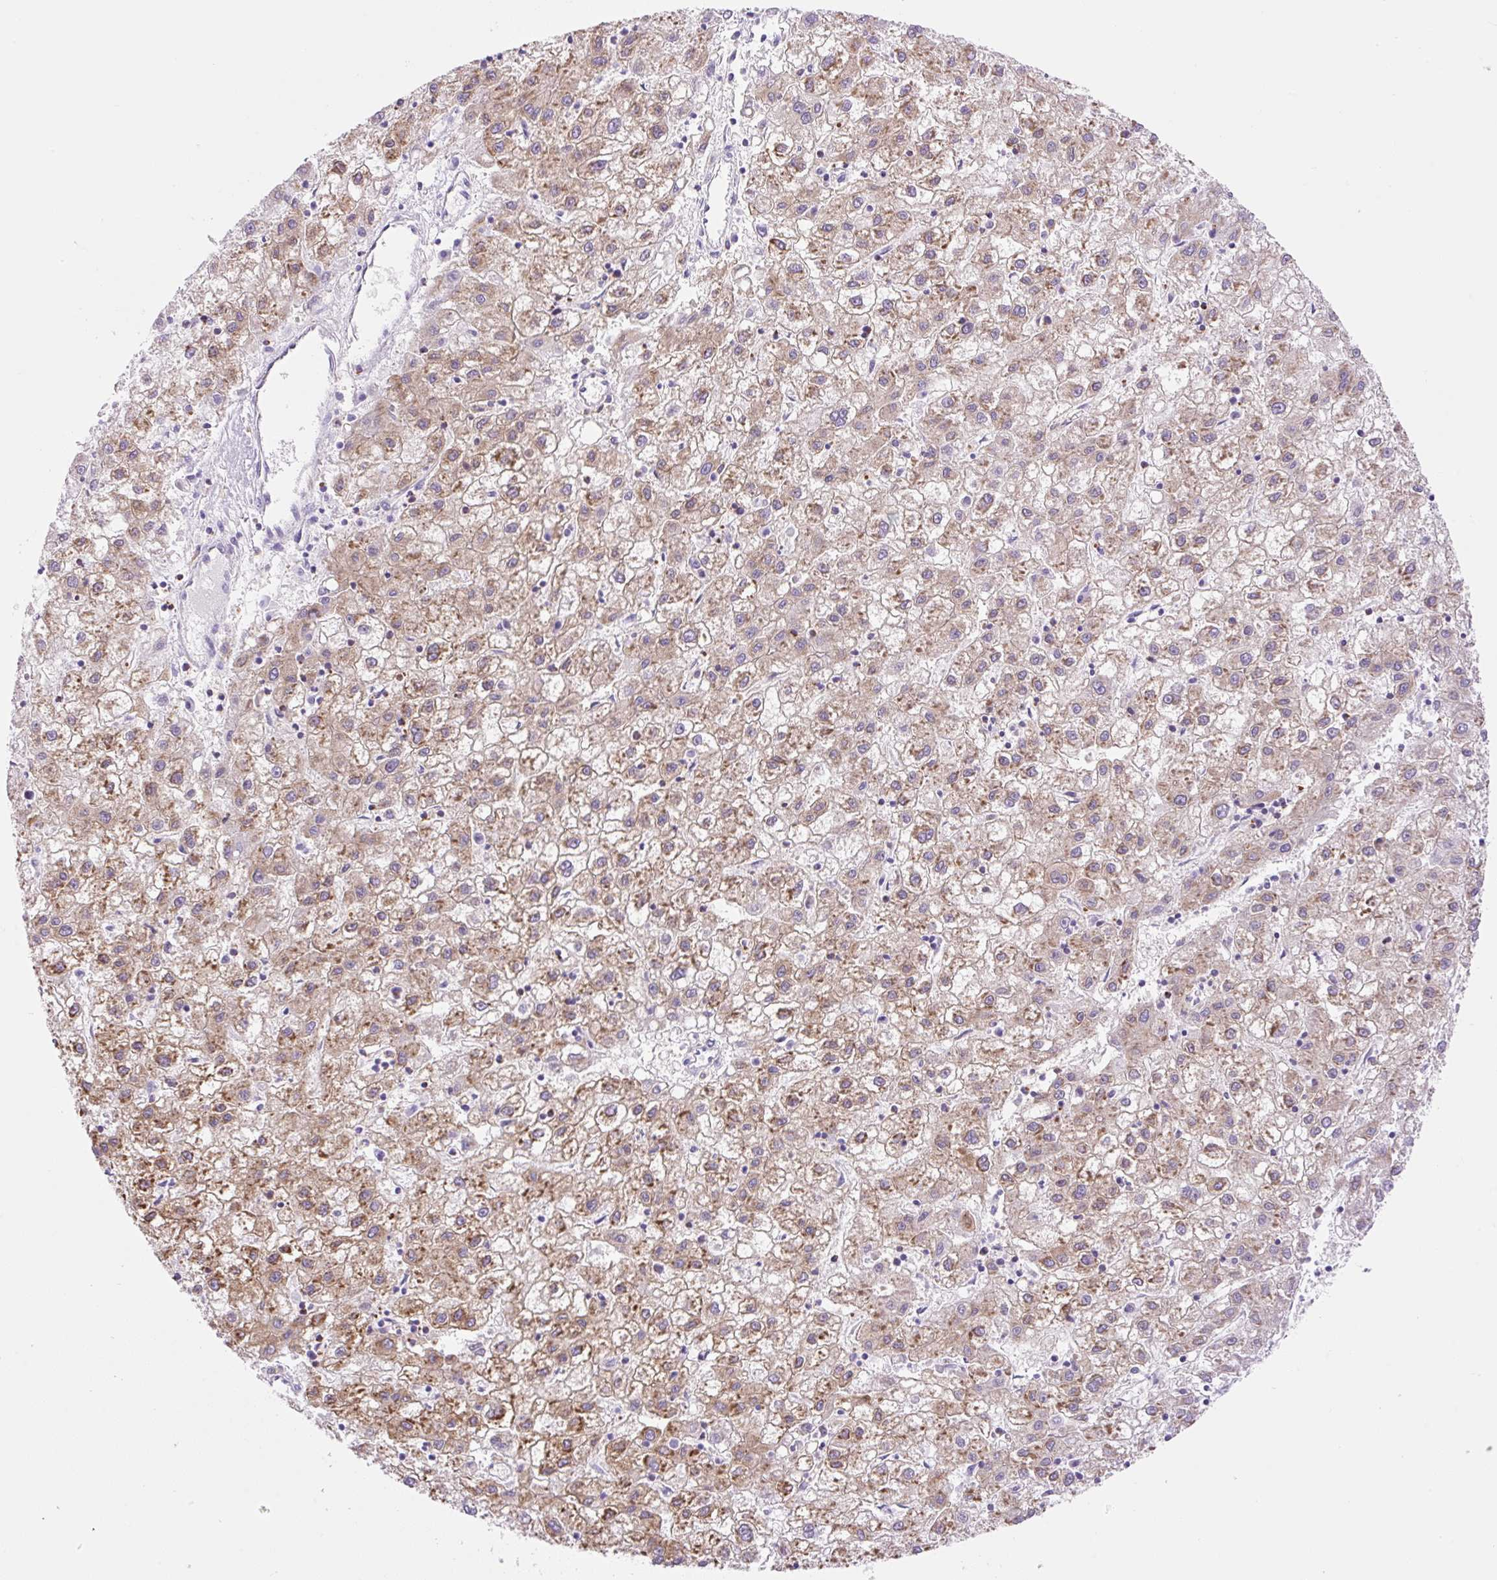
{"staining": {"intensity": "weak", "quantity": ">75%", "location": "cytoplasmic/membranous"}, "tissue": "liver cancer", "cell_type": "Tumor cells", "image_type": "cancer", "snomed": [{"axis": "morphology", "description": "Carcinoma, Hepatocellular, NOS"}, {"axis": "topography", "description": "Liver"}], "caption": "Hepatocellular carcinoma (liver) stained with DAB (3,3'-diaminobenzidine) immunohistochemistry demonstrates low levels of weak cytoplasmic/membranous positivity in approximately >75% of tumor cells.", "gene": "DNM2", "patient": {"sex": "male", "age": 72}}